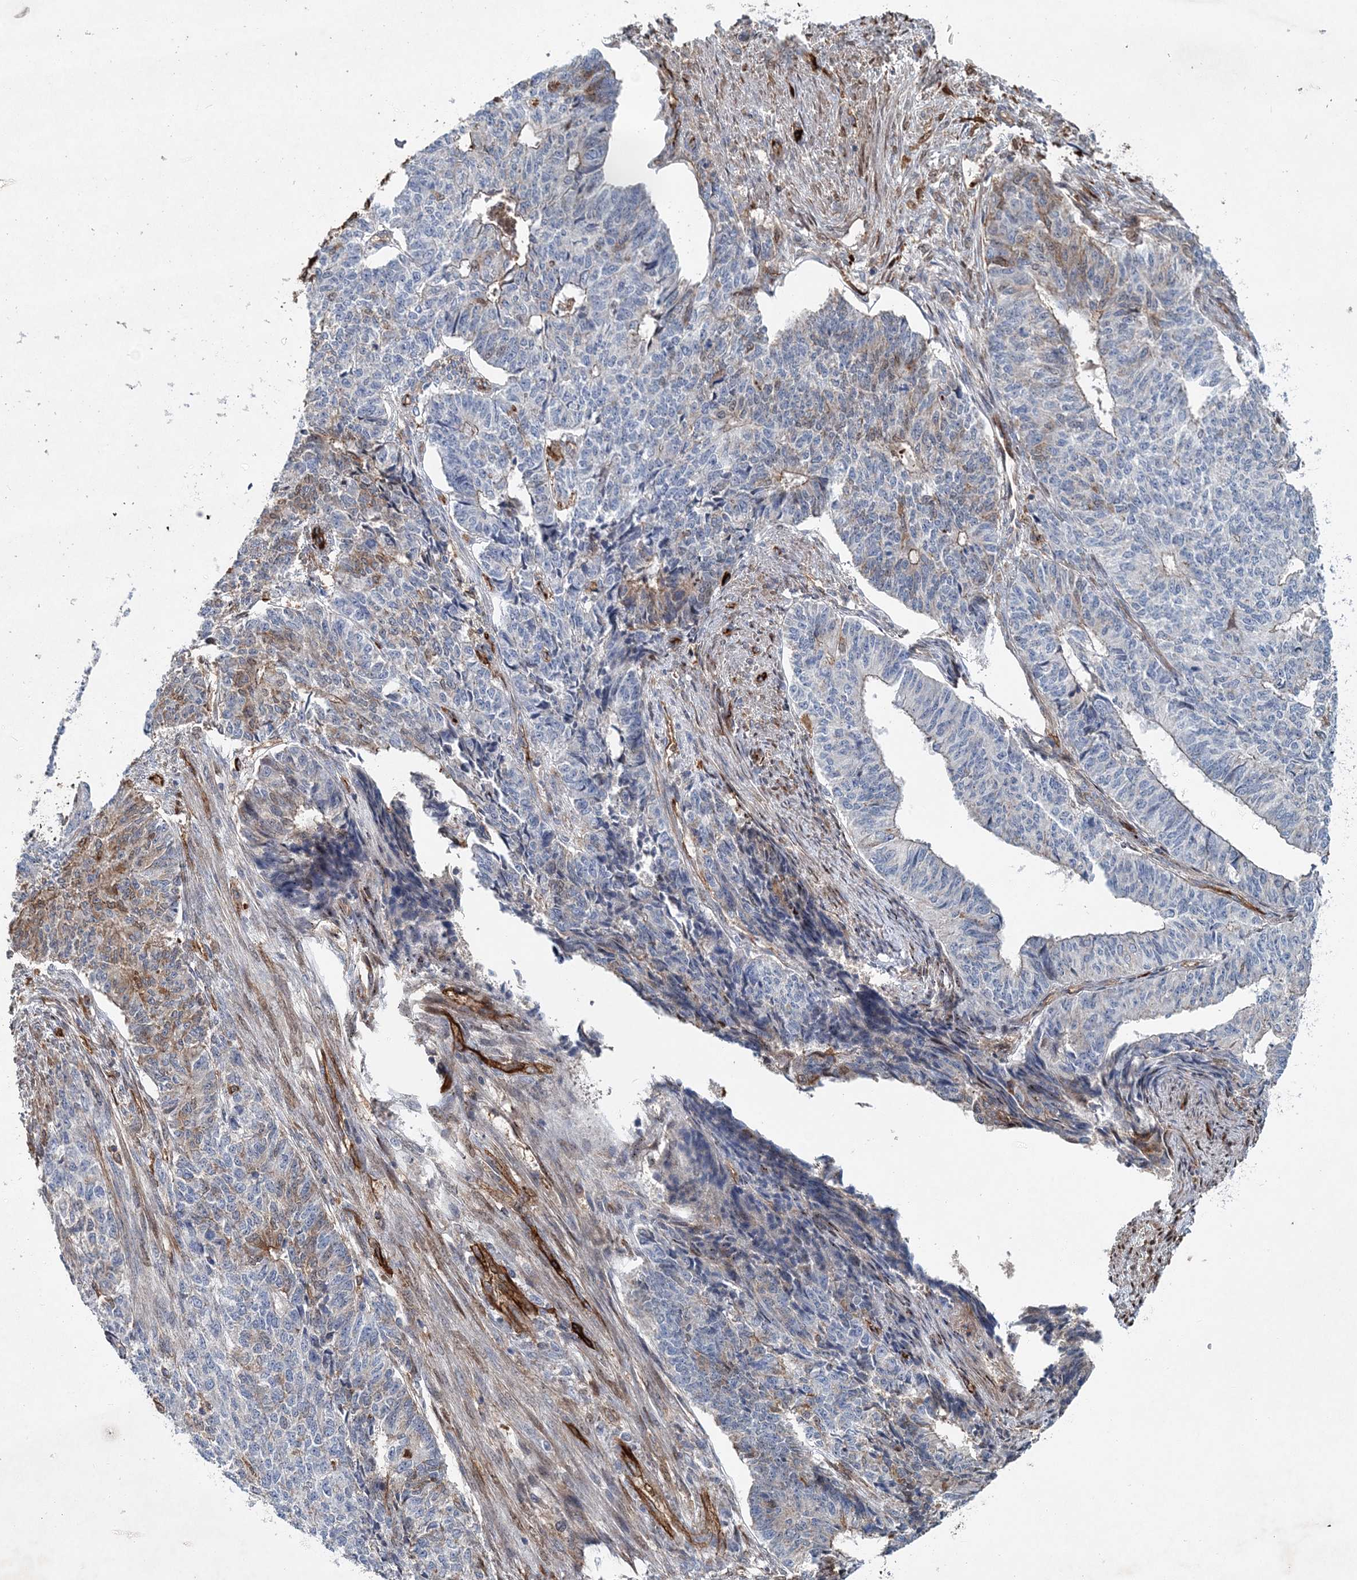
{"staining": {"intensity": "weak", "quantity": "<25%", "location": "cytoplasmic/membranous"}, "tissue": "endometrial cancer", "cell_type": "Tumor cells", "image_type": "cancer", "snomed": [{"axis": "morphology", "description": "Adenocarcinoma, NOS"}, {"axis": "topography", "description": "Endometrium"}], "caption": "A high-resolution photomicrograph shows immunohistochemistry staining of endometrial cancer, which shows no significant staining in tumor cells. The staining is performed using DAB (3,3'-diaminobenzidine) brown chromogen with nuclei counter-stained in using hematoxylin.", "gene": "SPOPL", "patient": {"sex": "female", "age": 32}}